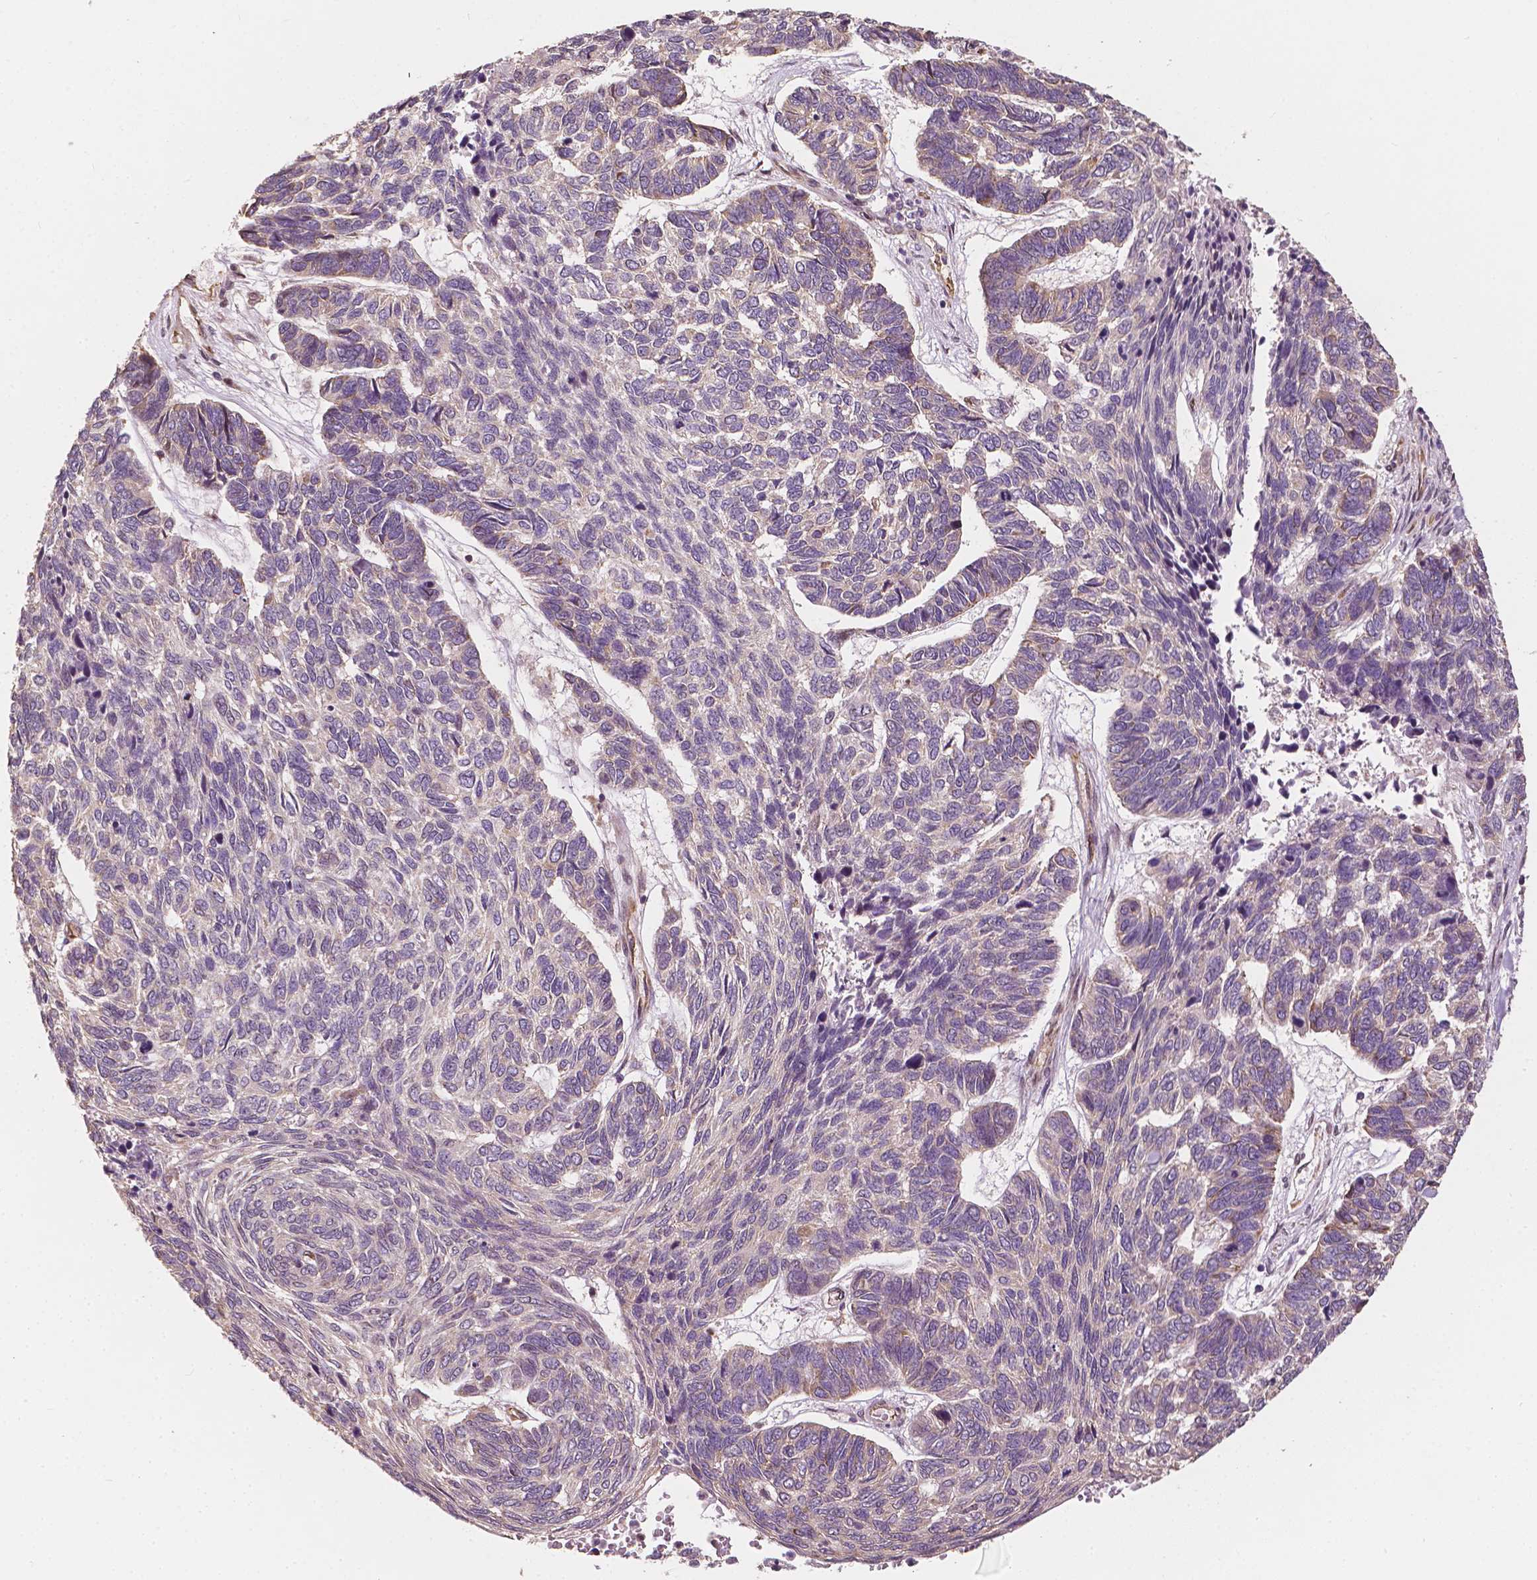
{"staining": {"intensity": "weak", "quantity": "25%-75%", "location": "cytoplasmic/membranous"}, "tissue": "skin cancer", "cell_type": "Tumor cells", "image_type": "cancer", "snomed": [{"axis": "morphology", "description": "Basal cell carcinoma"}, {"axis": "topography", "description": "Skin"}], "caption": "Protein analysis of skin basal cell carcinoma tissue displays weak cytoplasmic/membranous positivity in about 25%-75% of tumor cells.", "gene": "G3BP1", "patient": {"sex": "female", "age": 65}}